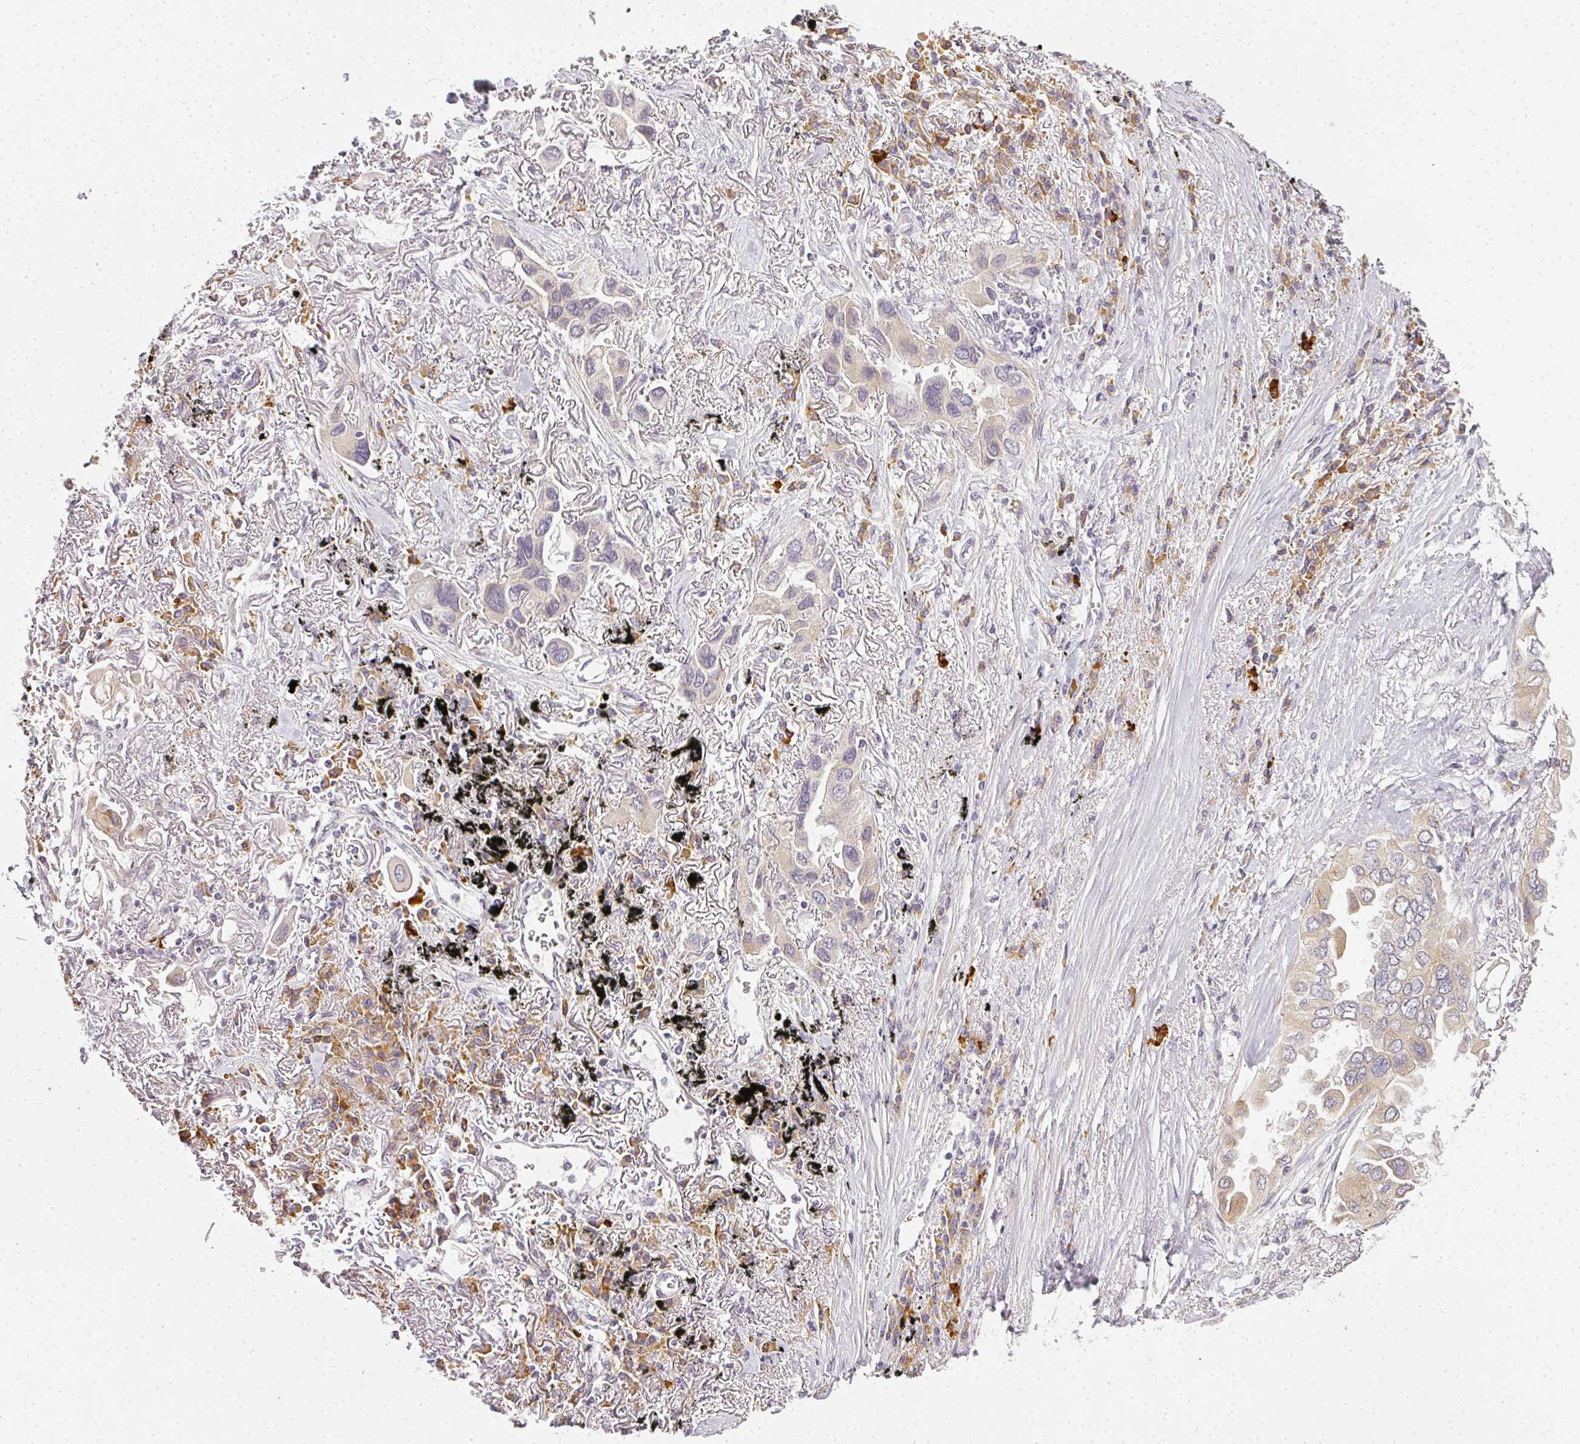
{"staining": {"intensity": "weak", "quantity": "<25%", "location": "cytoplasmic/membranous"}, "tissue": "lung cancer", "cell_type": "Tumor cells", "image_type": "cancer", "snomed": [{"axis": "morphology", "description": "Adenocarcinoma, NOS"}, {"axis": "topography", "description": "Lung"}], "caption": "This is an IHC photomicrograph of adenocarcinoma (lung). There is no expression in tumor cells.", "gene": "MED19", "patient": {"sex": "female", "age": 76}}